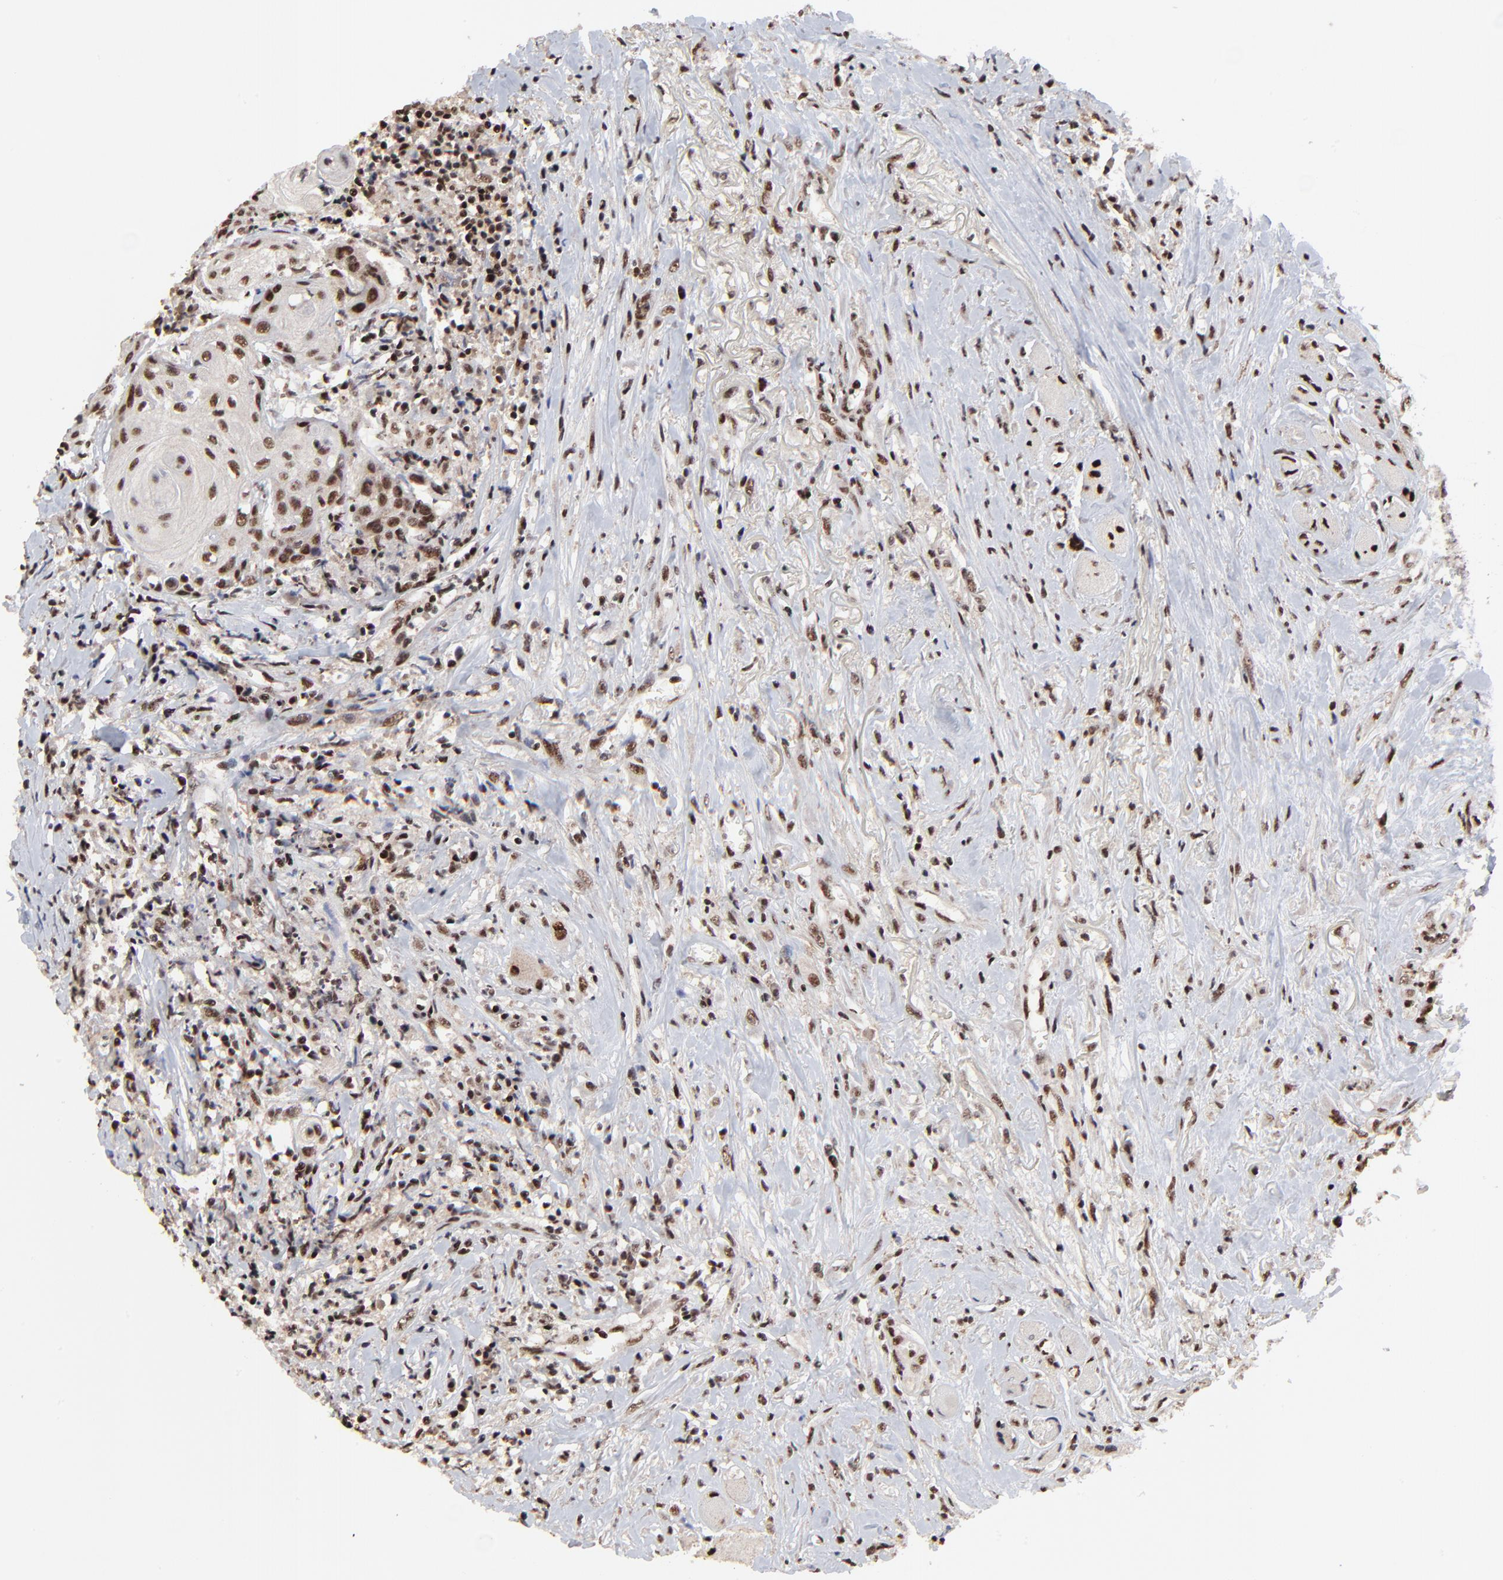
{"staining": {"intensity": "strong", "quantity": ">75%", "location": "nuclear"}, "tissue": "head and neck cancer", "cell_type": "Tumor cells", "image_type": "cancer", "snomed": [{"axis": "morphology", "description": "Squamous cell carcinoma, NOS"}, {"axis": "topography", "description": "Oral tissue"}, {"axis": "topography", "description": "Head-Neck"}], "caption": "This is a photomicrograph of immunohistochemistry staining of head and neck cancer, which shows strong positivity in the nuclear of tumor cells.", "gene": "RBM22", "patient": {"sex": "female", "age": 82}}